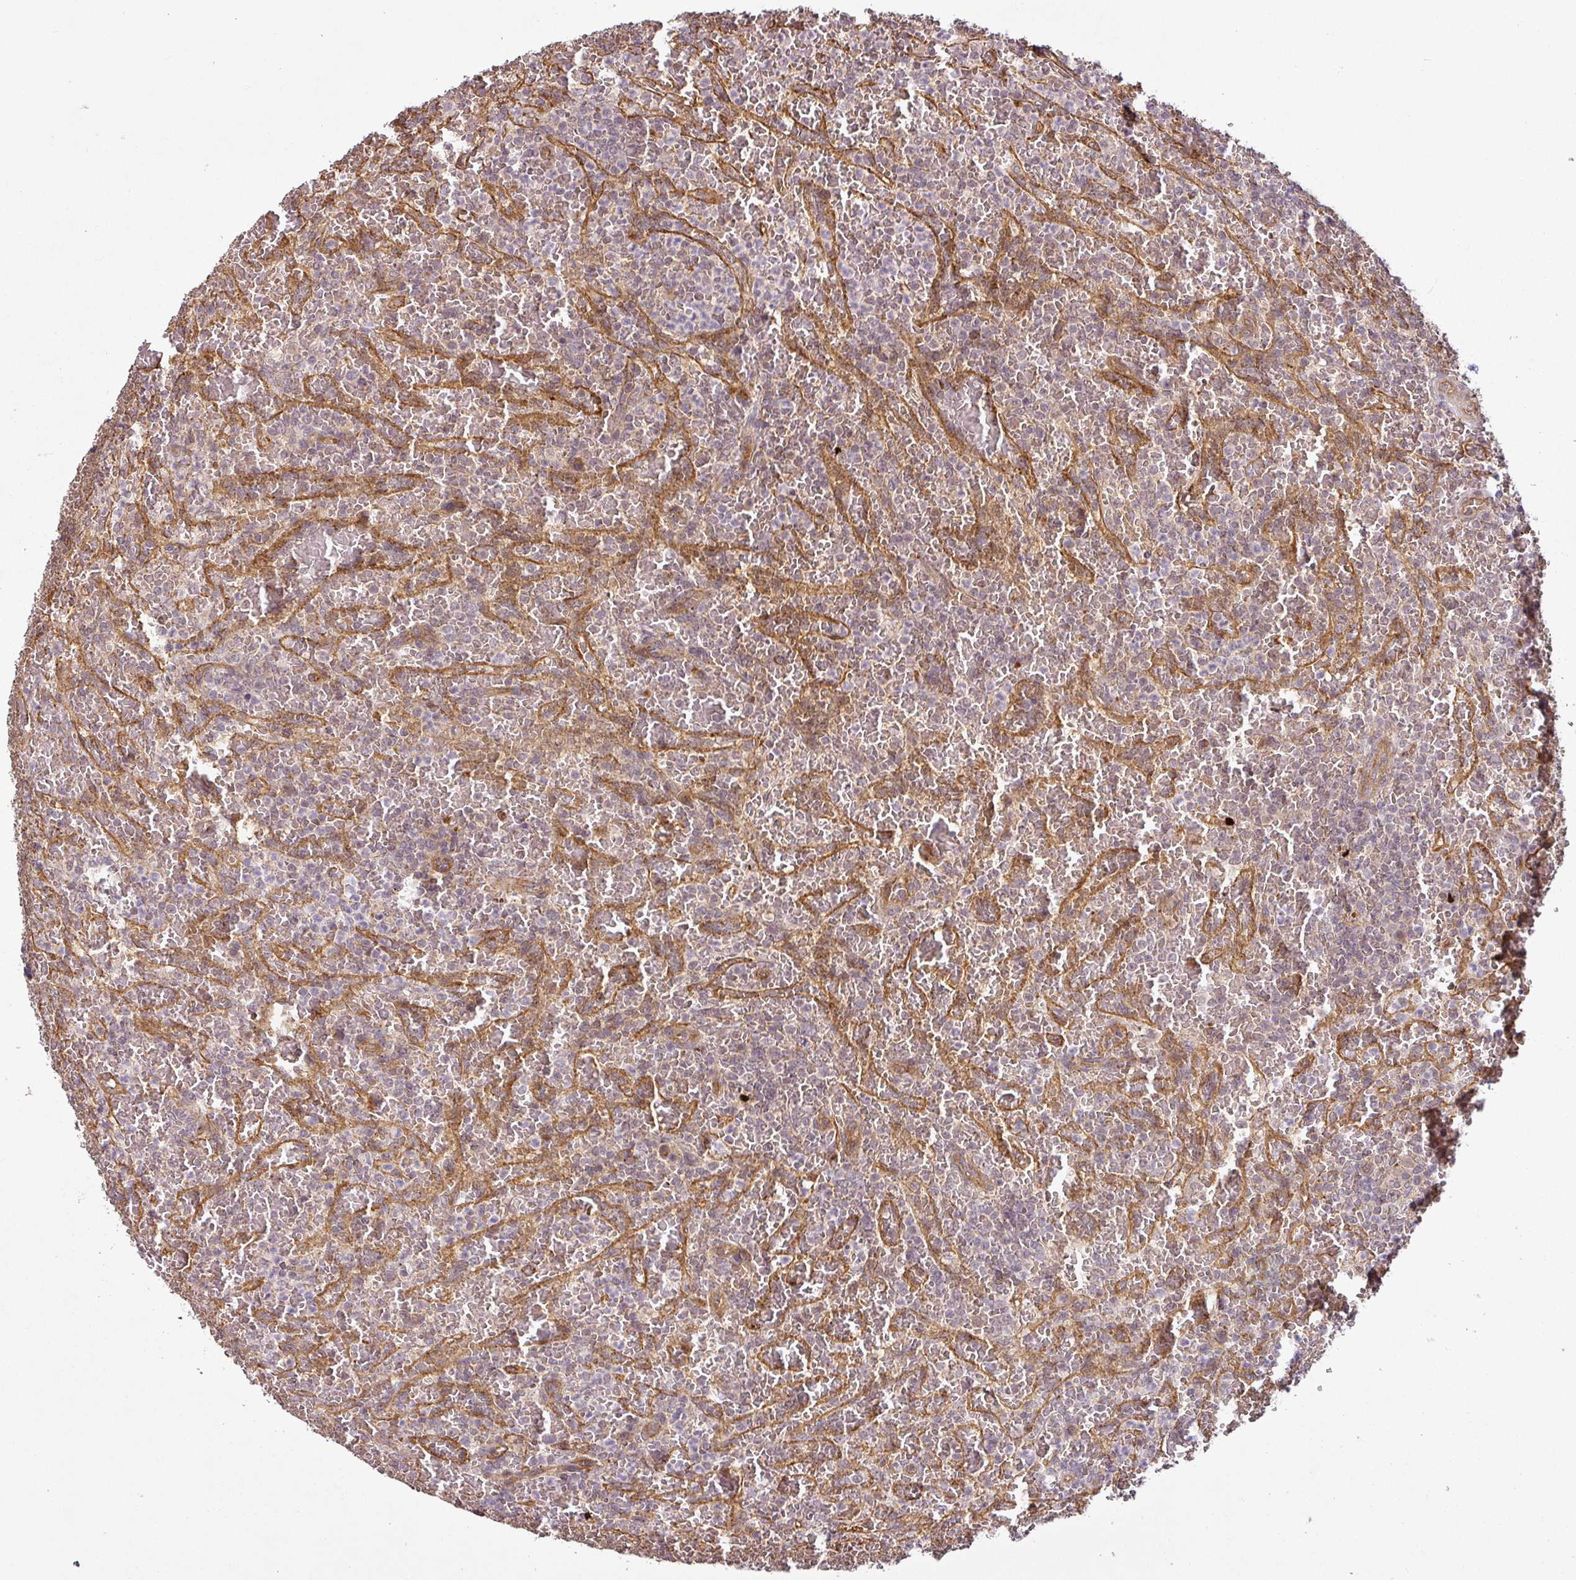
{"staining": {"intensity": "weak", "quantity": "<25%", "location": "cytoplasmic/membranous"}, "tissue": "lymphoma", "cell_type": "Tumor cells", "image_type": "cancer", "snomed": [{"axis": "morphology", "description": "Malignant lymphoma, non-Hodgkin's type, Low grade"}, {"axis": "topography", "description": "Spleen"}], "caption": "Immunohistochemistry micrograph of neoplastic tissue: malignant lymphoma, non-Hodgkin's type (low-grade) stained with DAB shows no significant protein staining in tumor cells. (DAB immunohistochemistry visualized using brightfield microscopy, high magnification).", "gene": "DIMT1", "patient": {"sex": "female", "age": 64}}